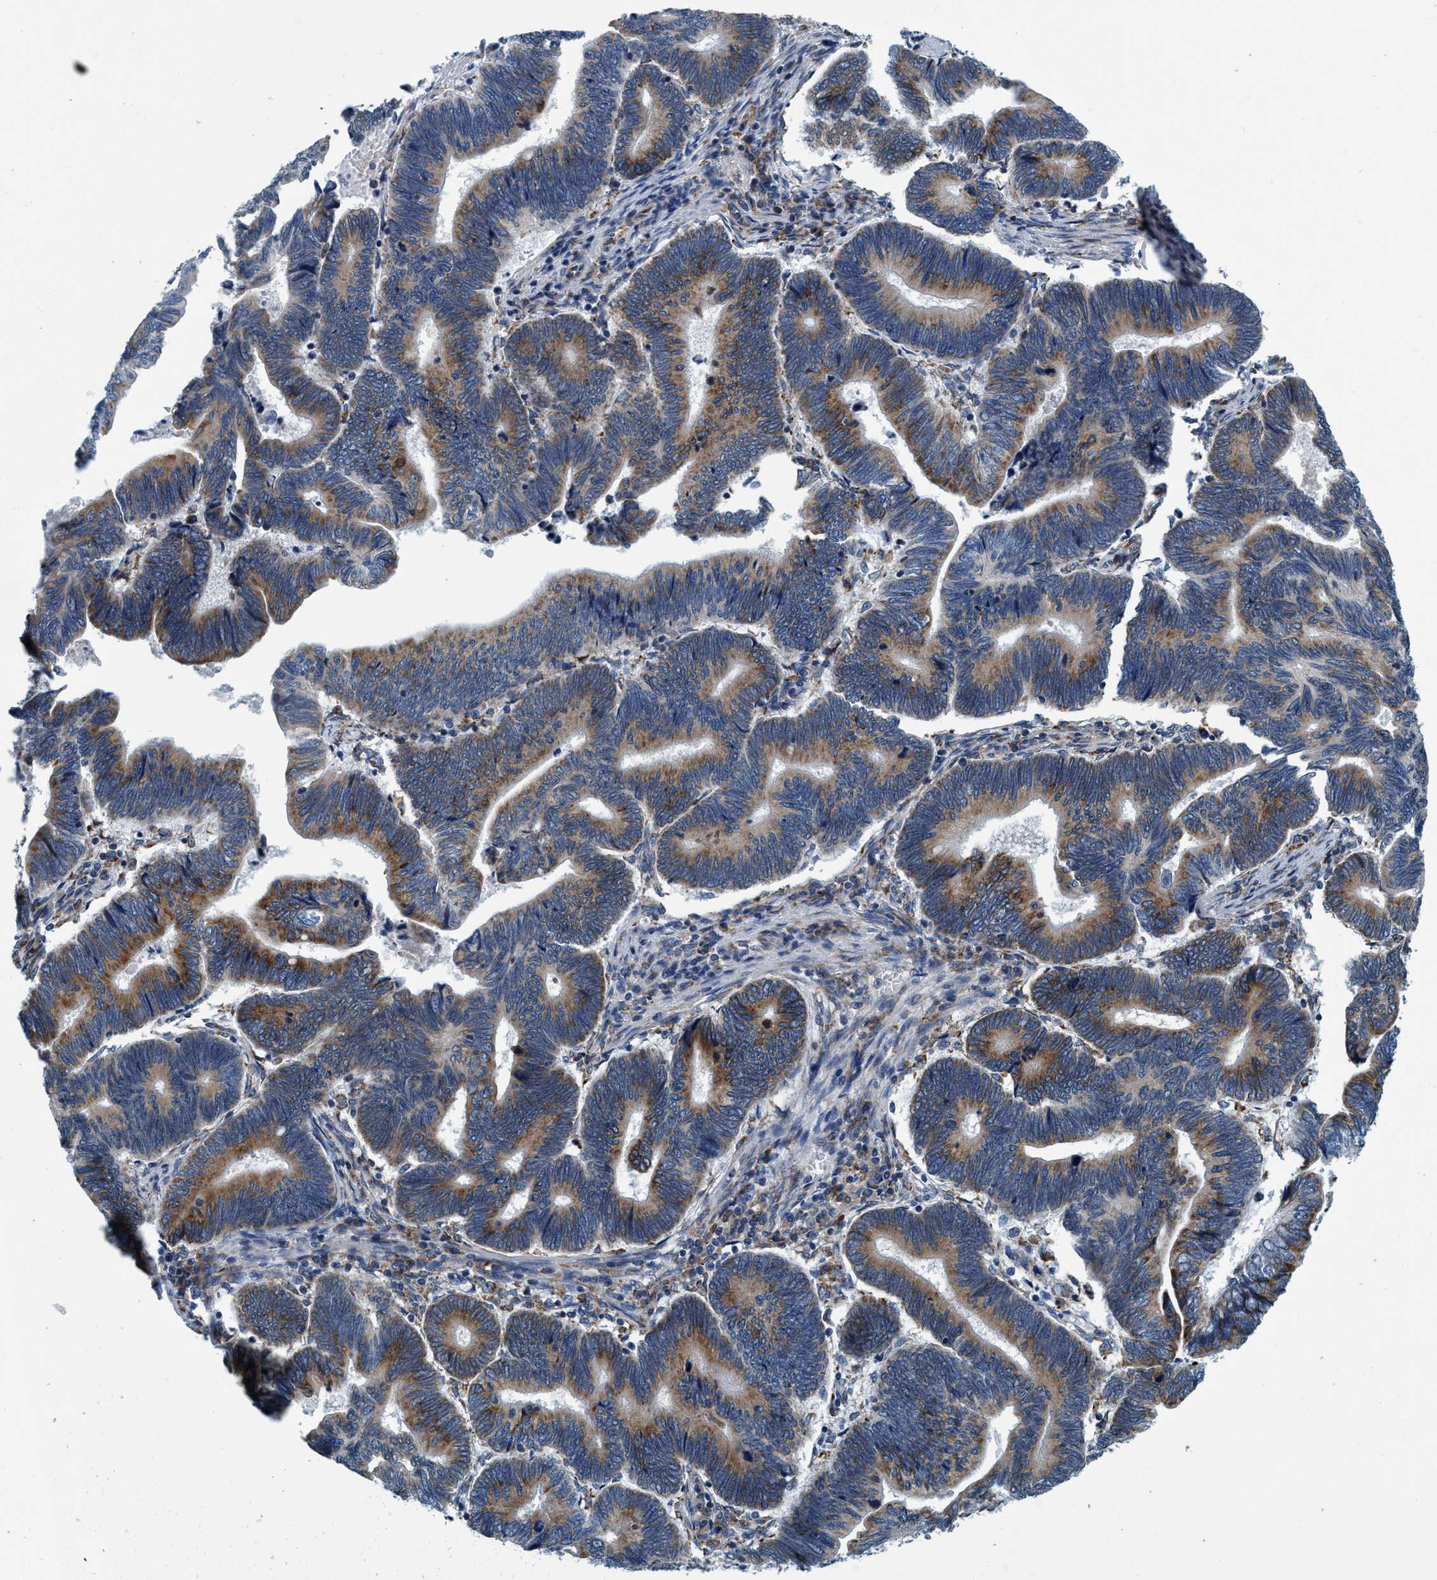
{"staining": {"intensity": "moderate", "quantity": ">75%", "location": "cytoplasmic/membranous"}, "tissue": "pancreatic cancer", "cell_type": "Tumor cells", "image_type": "cancer", "snomed": [{"axis": "morphology", "description": "Adenocarcinoma, NOS"}, {"axis": "topography", "description": "Pancreas"}], "caption": "A brown stain shows moderate cytoplasmic/membranous expression of a protein in human adenocarcinoma (pancreatic) tumor cells.", "gene": "ARMC9", "patient": {"sex": "female", "age": 70}}